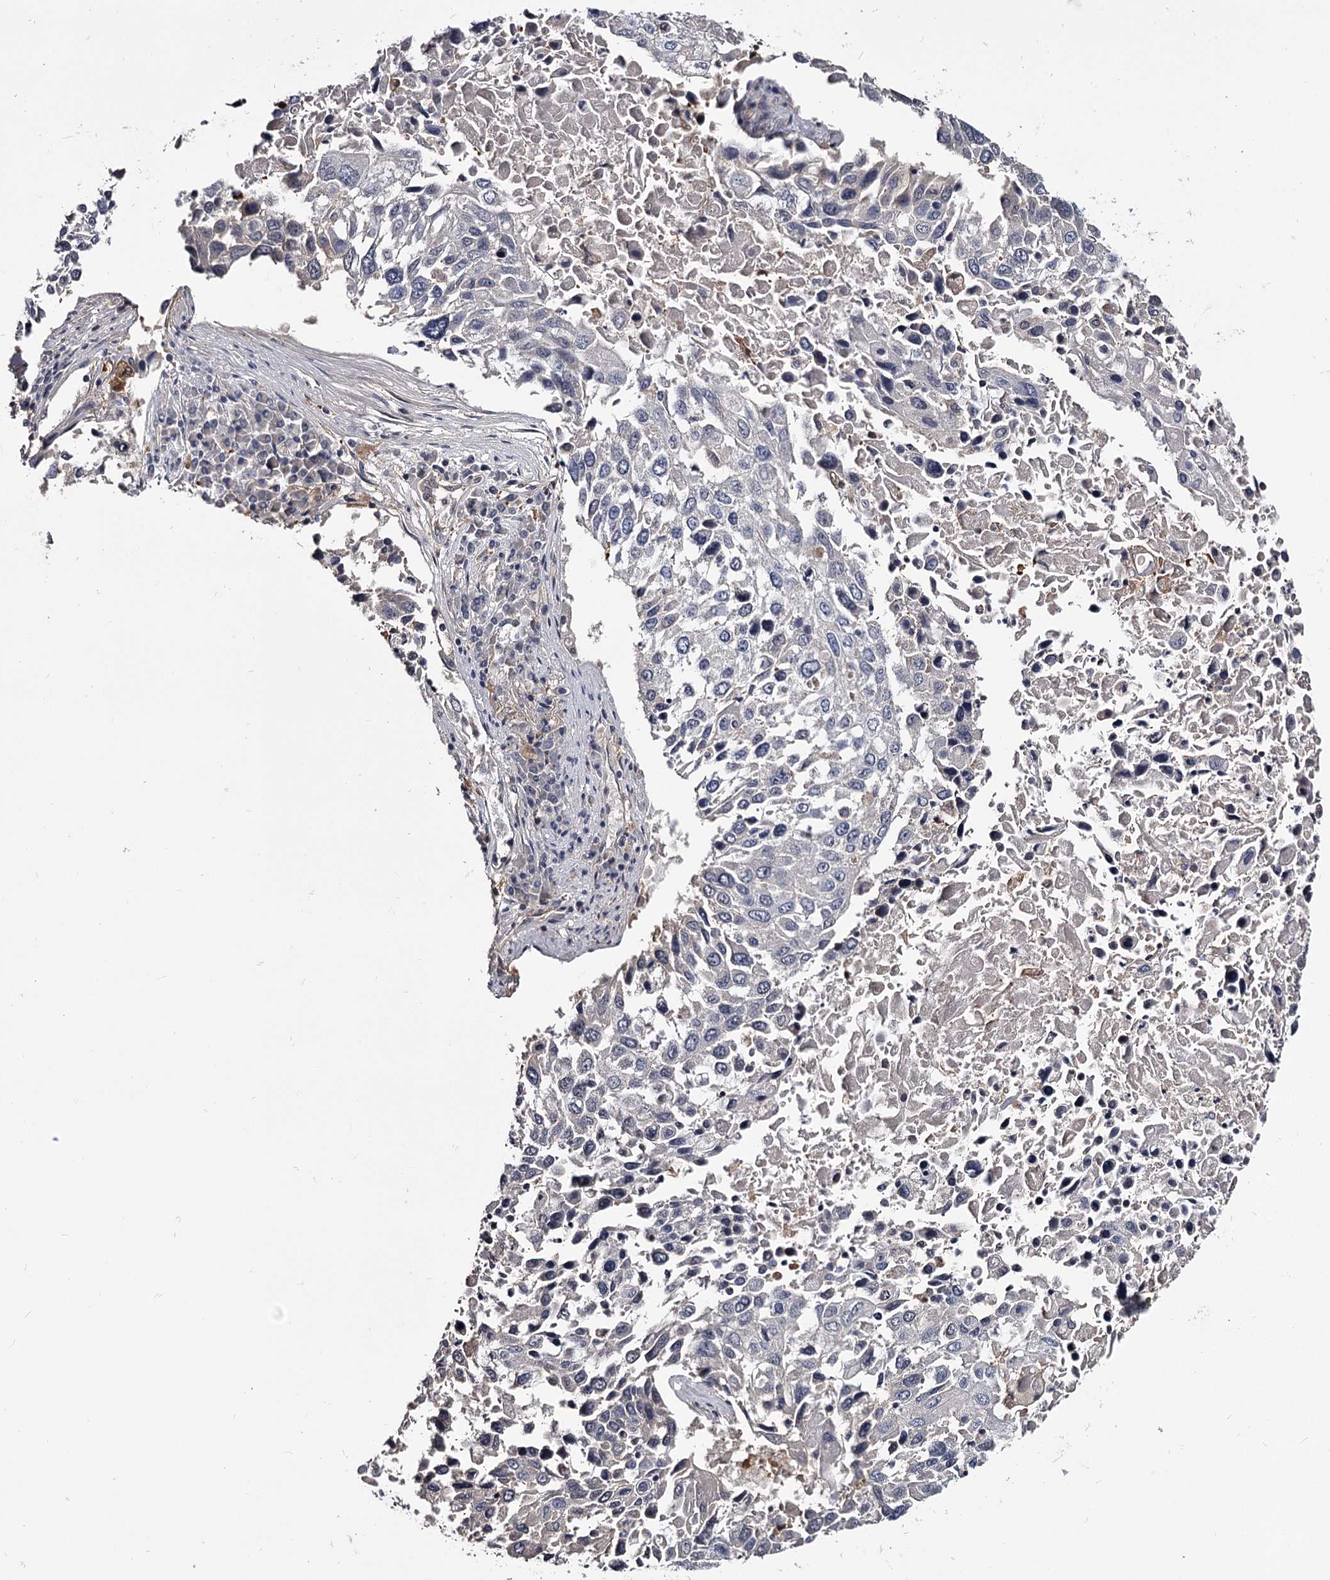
{"staining": {"intensity": "negative", "quantity": "none", "location": "none"}, "tissue": "lung cancer", "cell_type": "Tumor cells", "image_type": "cancer", "snomed": [{"axis": "morphology", "description": "Squamous cell carcinoma, NOS"}, {"axis": "topography", "description": "Lung"}], "caption": "Tumor cells are negative for brown protein staining in squamous cell carcinoma (lung).", "gene": "GSTO1", "patient": {"sex": "male", "age": 65}}